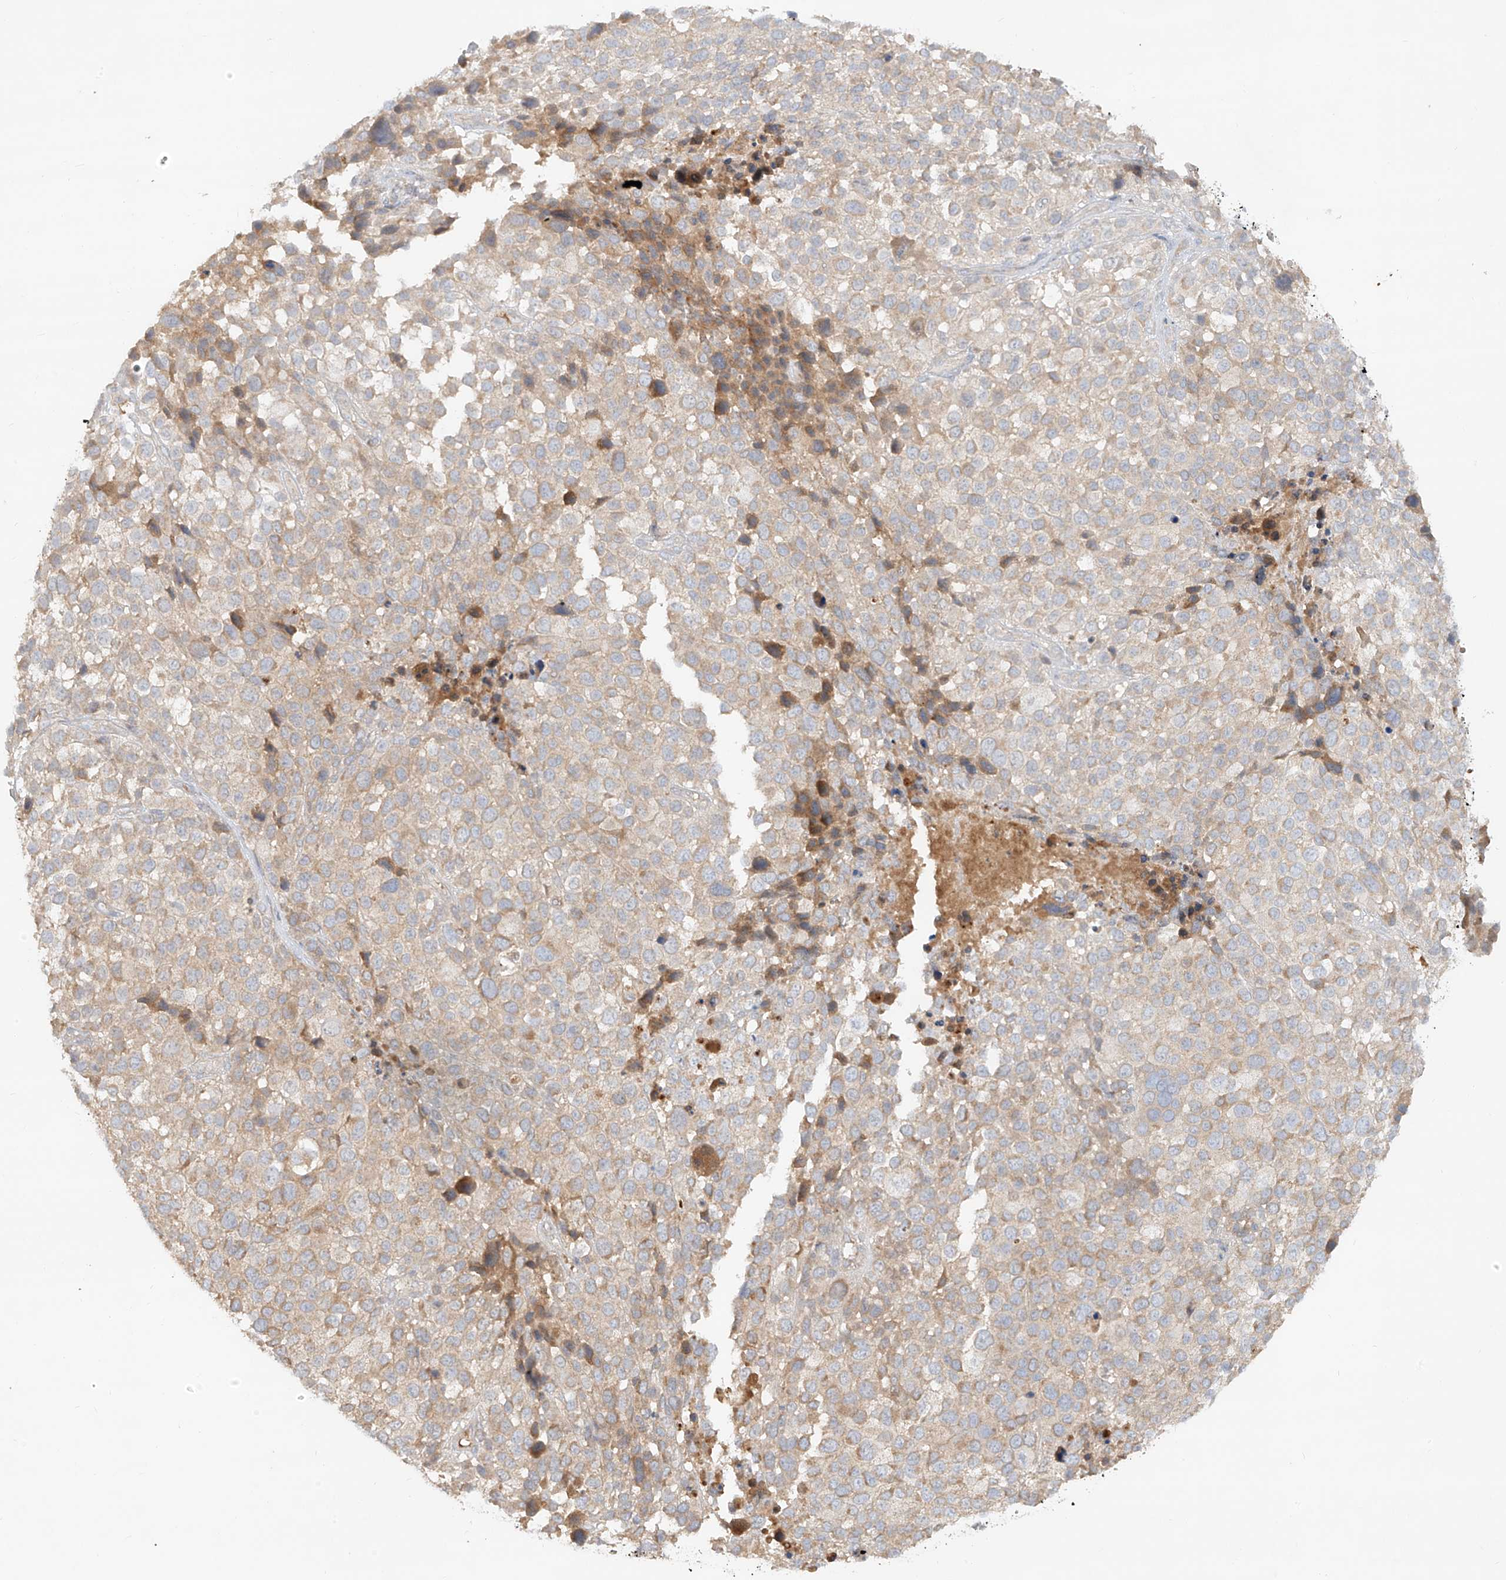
{"staining": {"intensity": "weak", "quantity": "<25%", "location": "cytoplasmic/membranous"}, "tissue": "melanoma", "cell_type": "Tumor cells", "image_type": "cancer", "snomed": [{"axis": "morphology", "description": "Malignant melanoma, NOS"}, {"axis": "topography", "description": "Skin of trunk"}], "caption": "The micrograph shows no staining of tumor cells in melanoma. Nuclei are stained in blue.", "gene": "KPNA7", "patient": {"sex": "male", "age": 71}}